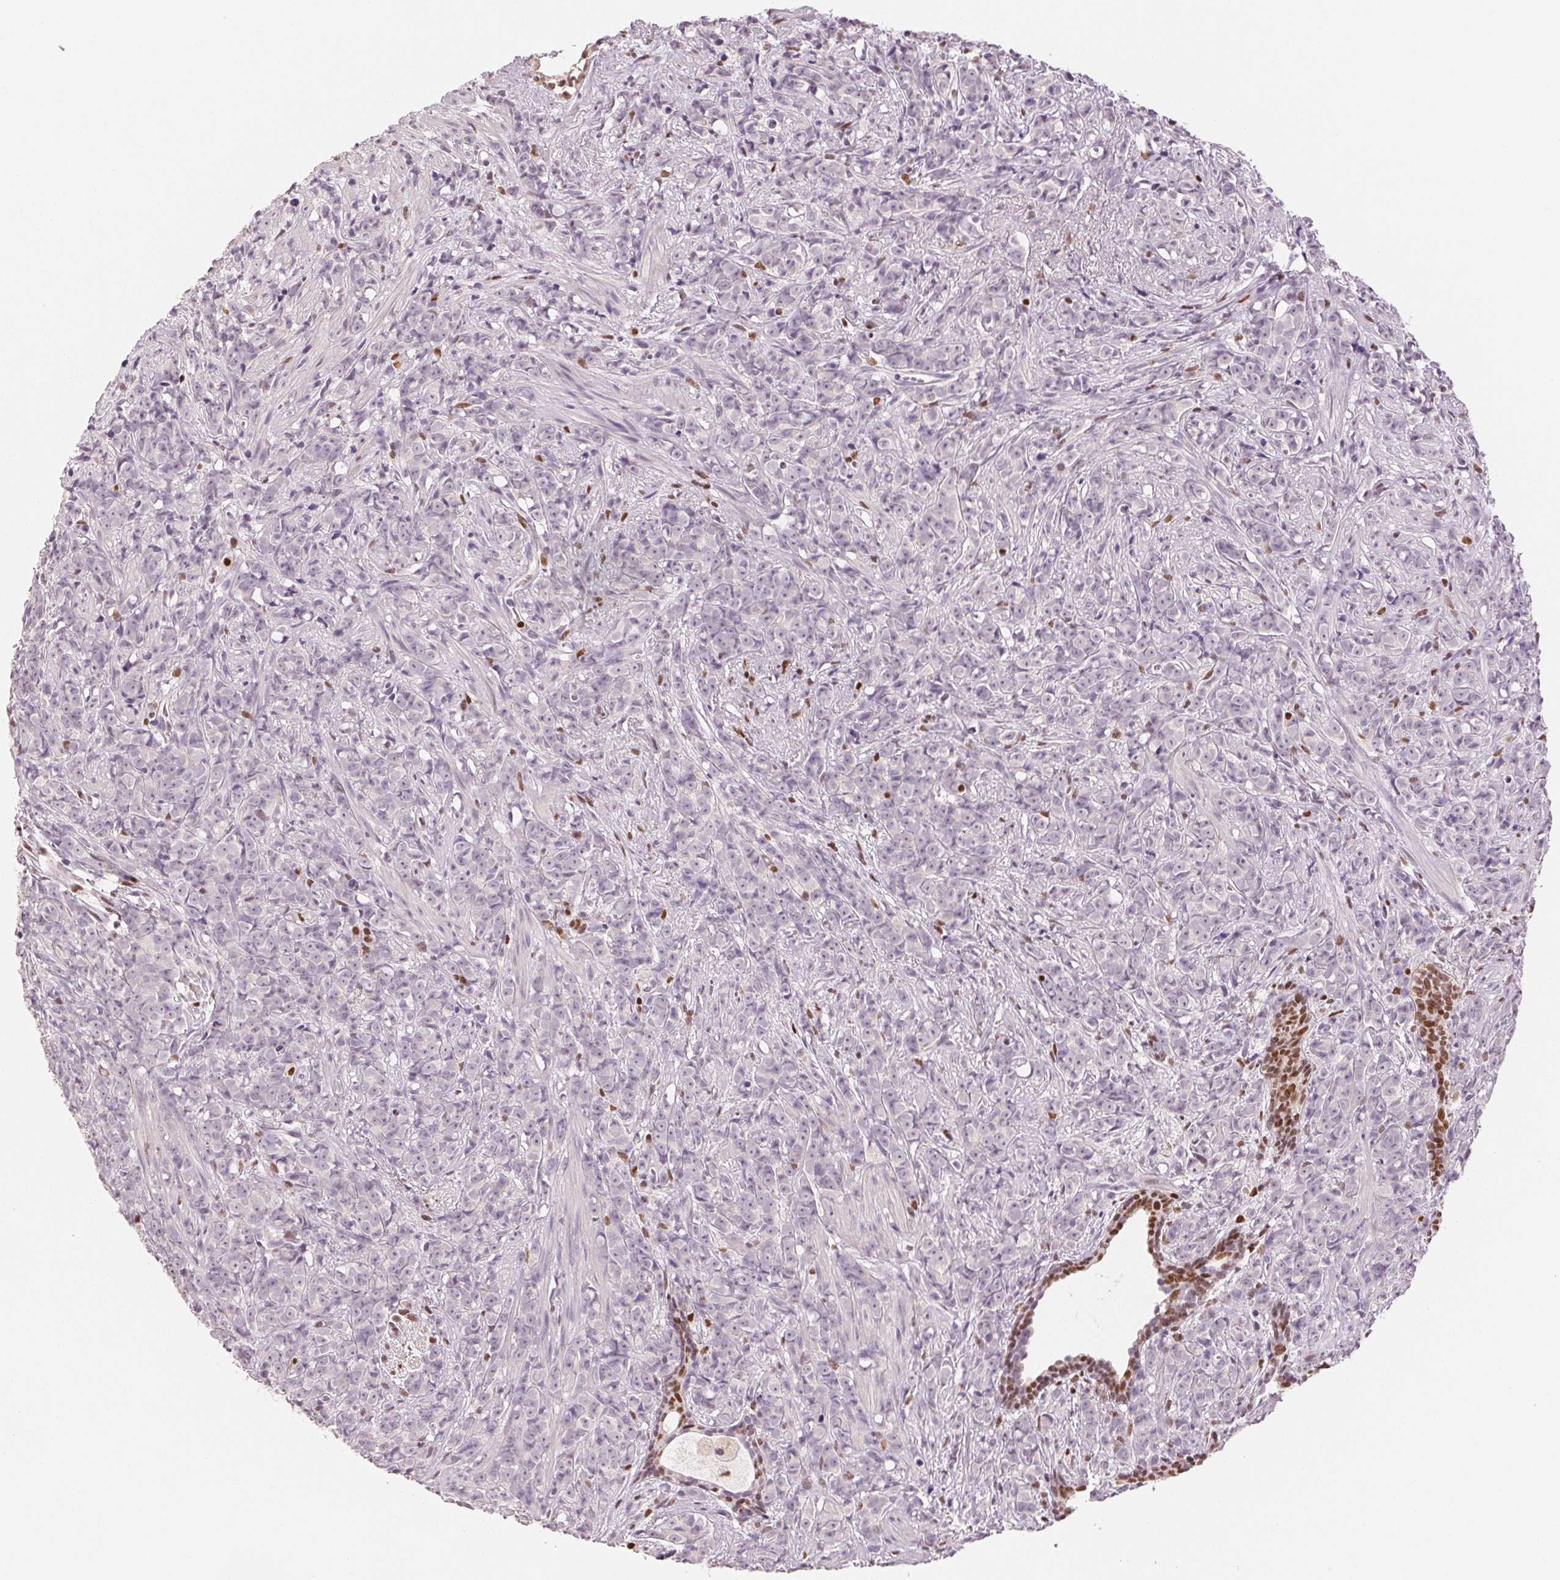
{"staining": {"intensity": "negative", "quantity": "none", "location": "none"}, "tissue": "prostate cancer", "cell_type": "Tumor cells", "image_type": "cancer", "snomed": [{"axis": "morphology", "description": "Adenocarcinoma, High grade"}, {"axis": "topography", "description": "Prostate"}], "caption": "An immunohistochemistry (IHC) micrograph of prostate cancer is shown. There is no staining in tumor cells of prostate cancer. The staining was performed using DAB to visualize the protein expression in brown, while the nuclei were stained in blue with hematoxylin (Magnification: 20x).", "gene": "RUNX2", "patient": {"sex": "male", "age": 81}}